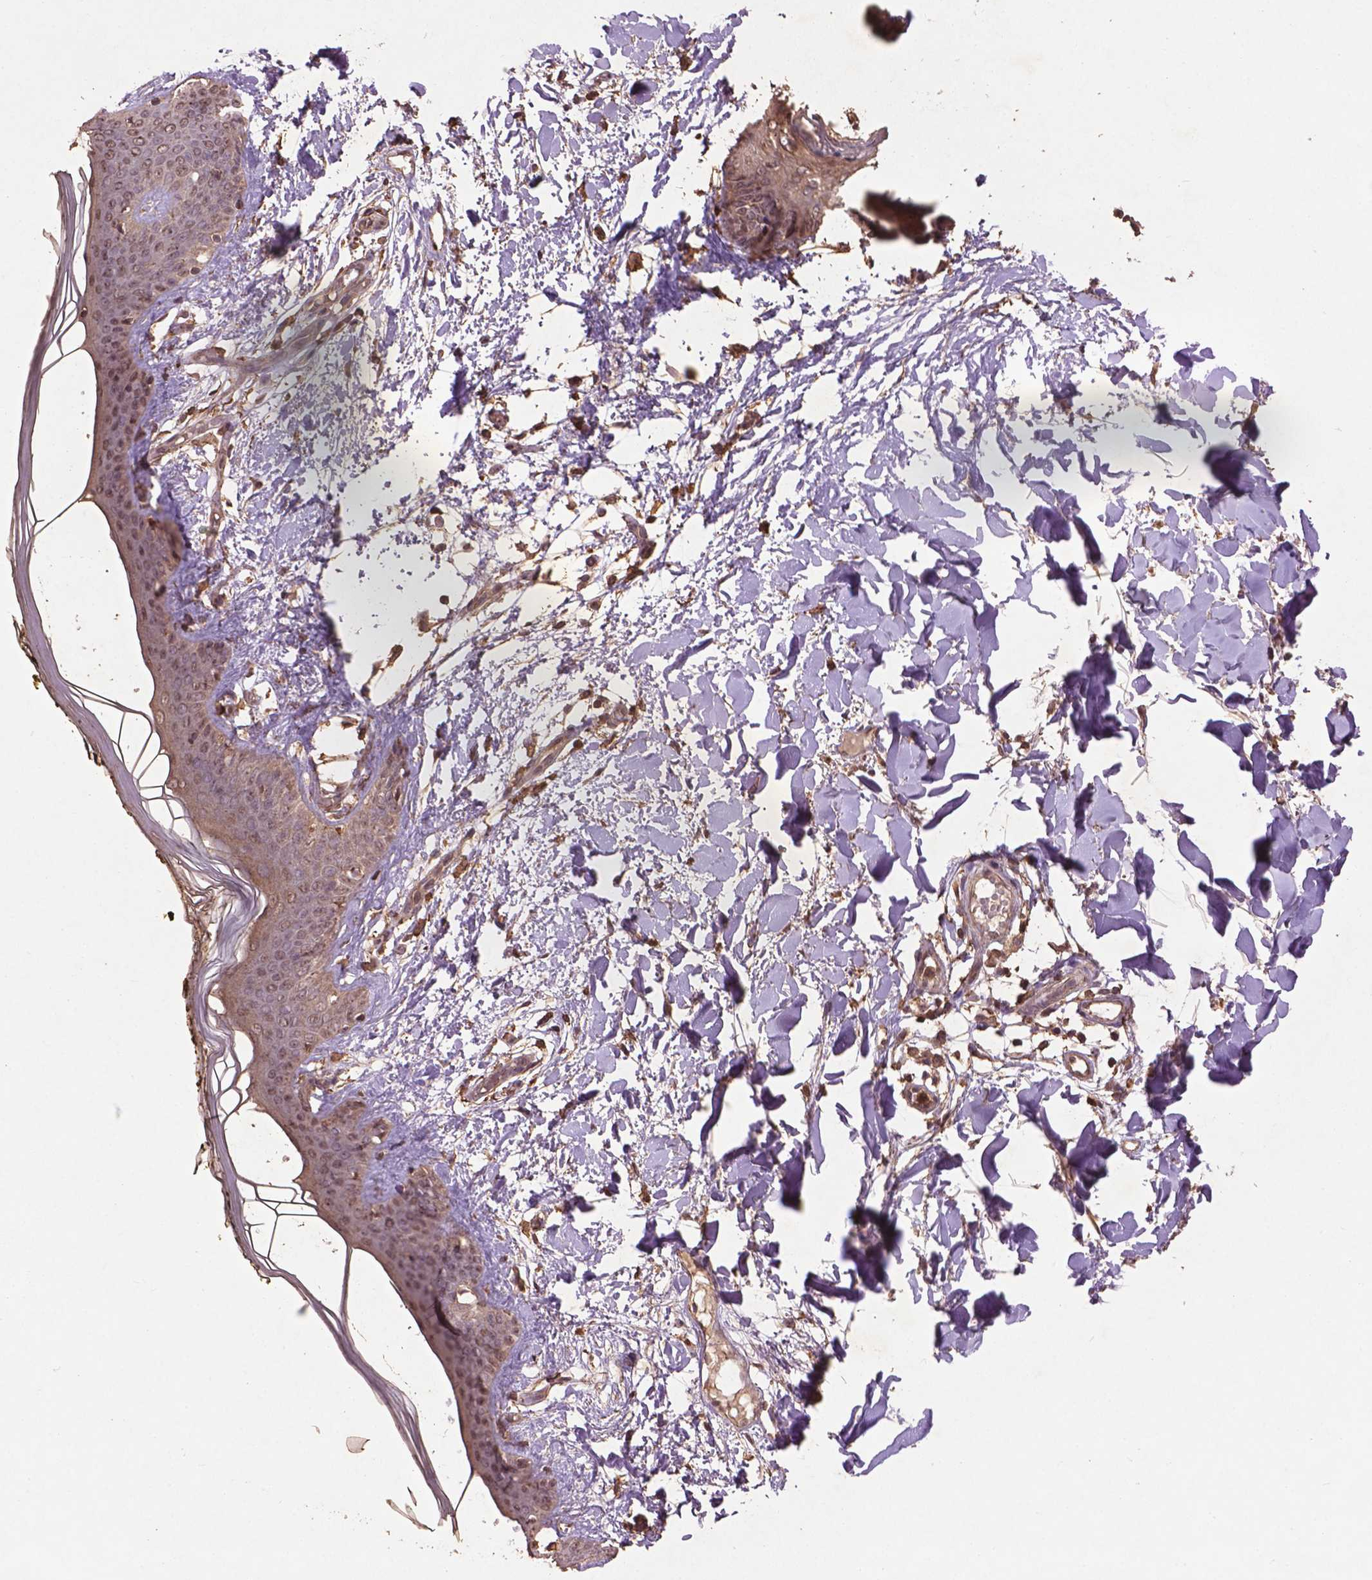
{"staining": {"intensity": "weak", "quantity": ">75%", "location": "cytoplasmic/membranous,nuclear"}, "tissue": "skin", "cell_type": "Fibroblasts", "image_type": "normal", "snomed": [{"axis": "morphology", "description": "Normal tissue, NOS"}, {"axis": "topography", "description": "Skin"}], "caption": "A photomicrograph of skin stained for a protein displays weak cytoplasmic/membranous,nuclear brown staining in fibroblasts. The staining was performed using DAB, with brown indicating positive protein expression. Nuclei are stained blue with hematoxylin.", "gene": "BABAM1", "patient": {"sex": "female", "age": 34}}